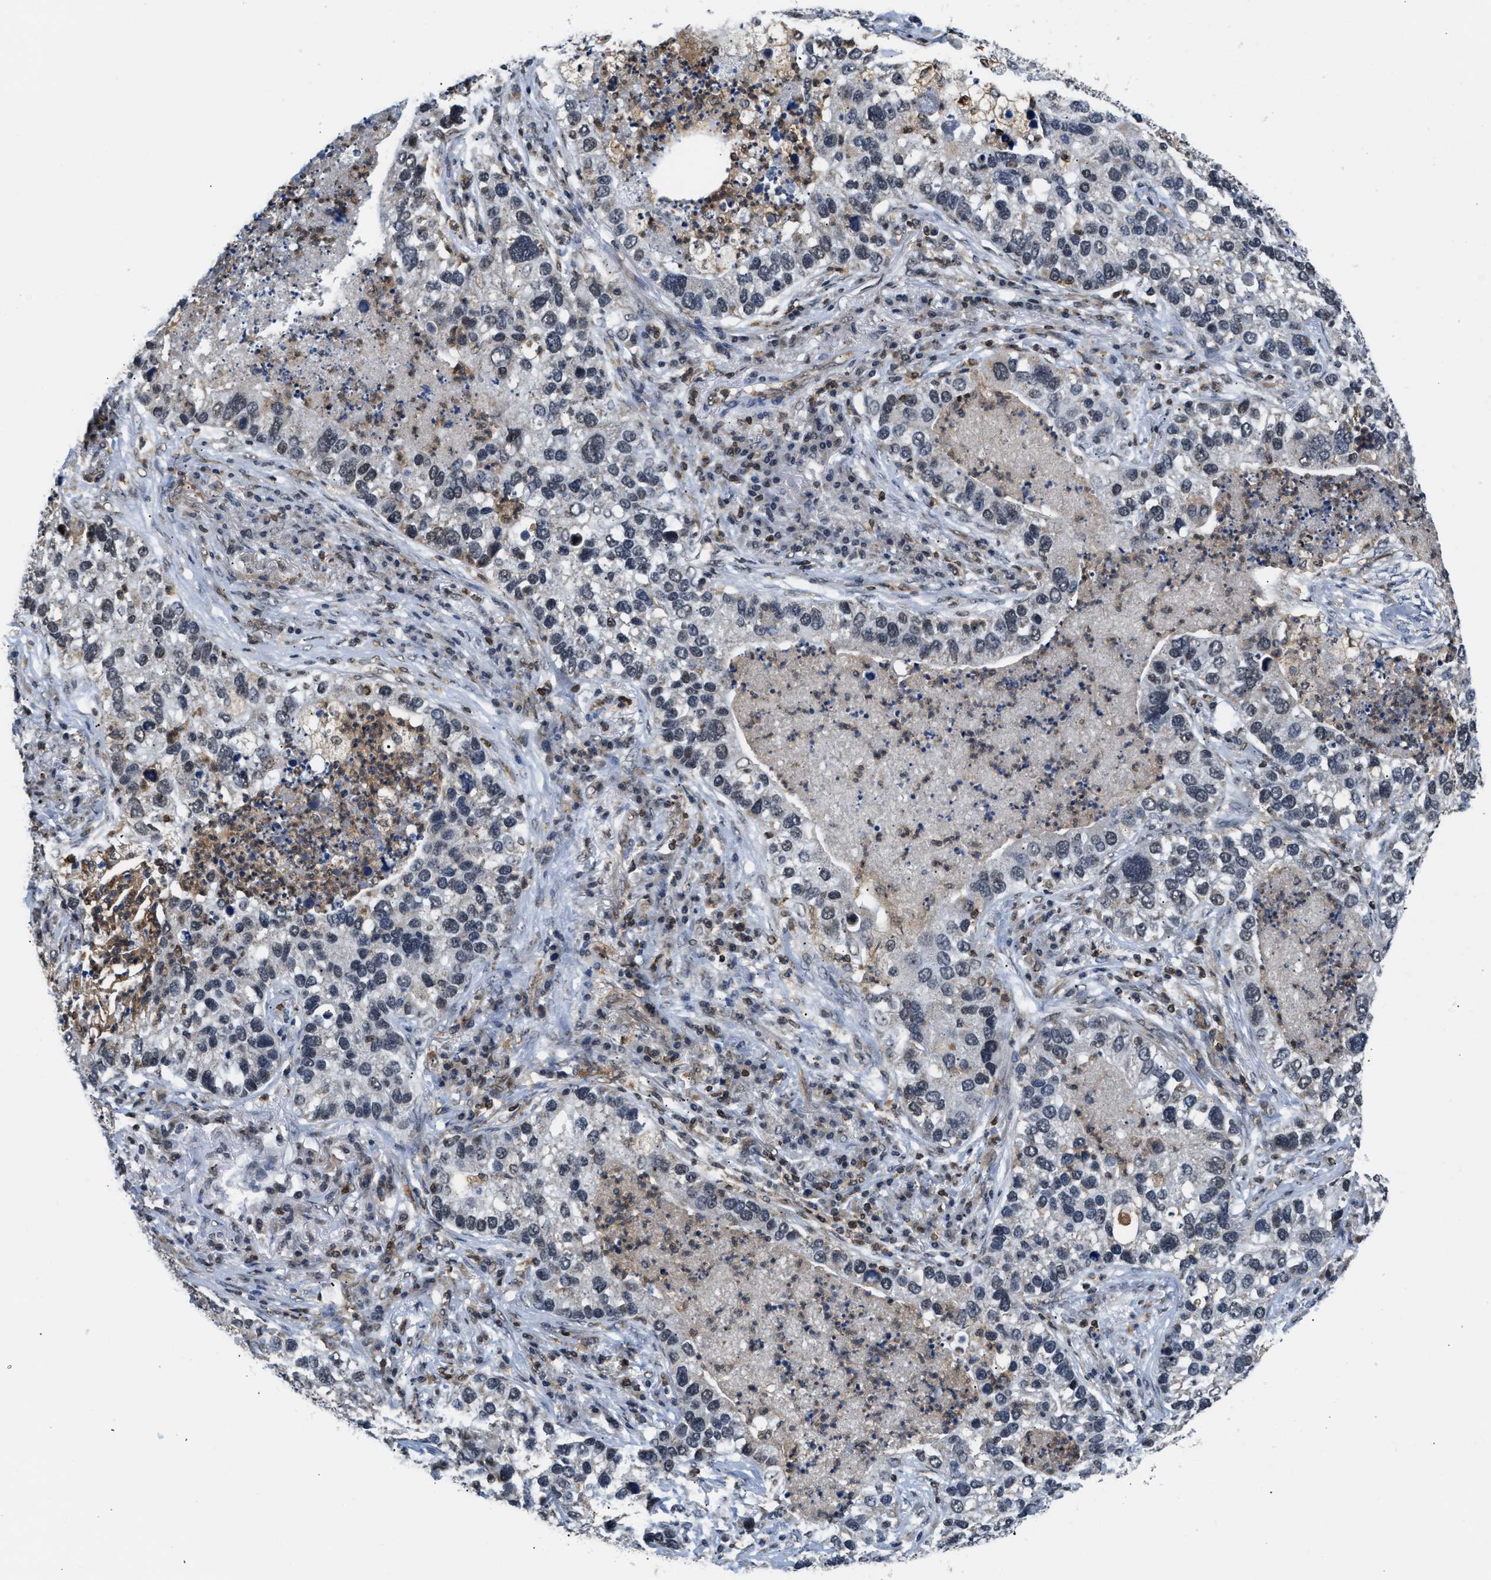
{"staining": {"intensity": "negative", "quantity": "none", "location": "none"}, "tissue": "lung cancer", "cell_type": "Tumor cells", "image_type": "cancer", "snomed": [{"axis": "morphology", "description": "Normal tissue, NOS"}, {"axis": "morphology", "description": "Adenocarcinoma, NOS"}, {"axis": "topography", "description": "Bronchus"}, {"axis": "topography", "description": "Lung"}], "caption": "Immunohistochemistry (IHC) photomicrograph of neoplastic tissue: human lung cancer (adenocarcinoma) stained with DAB displays no significant protein expression in tumor cells. (DAB (3,3'-diaminobenzidine) immunohistochemistry (IHC) with hematoxylin counter stain).", "gene": "STK10", "patient": {"sex": "male", "age": 54}}